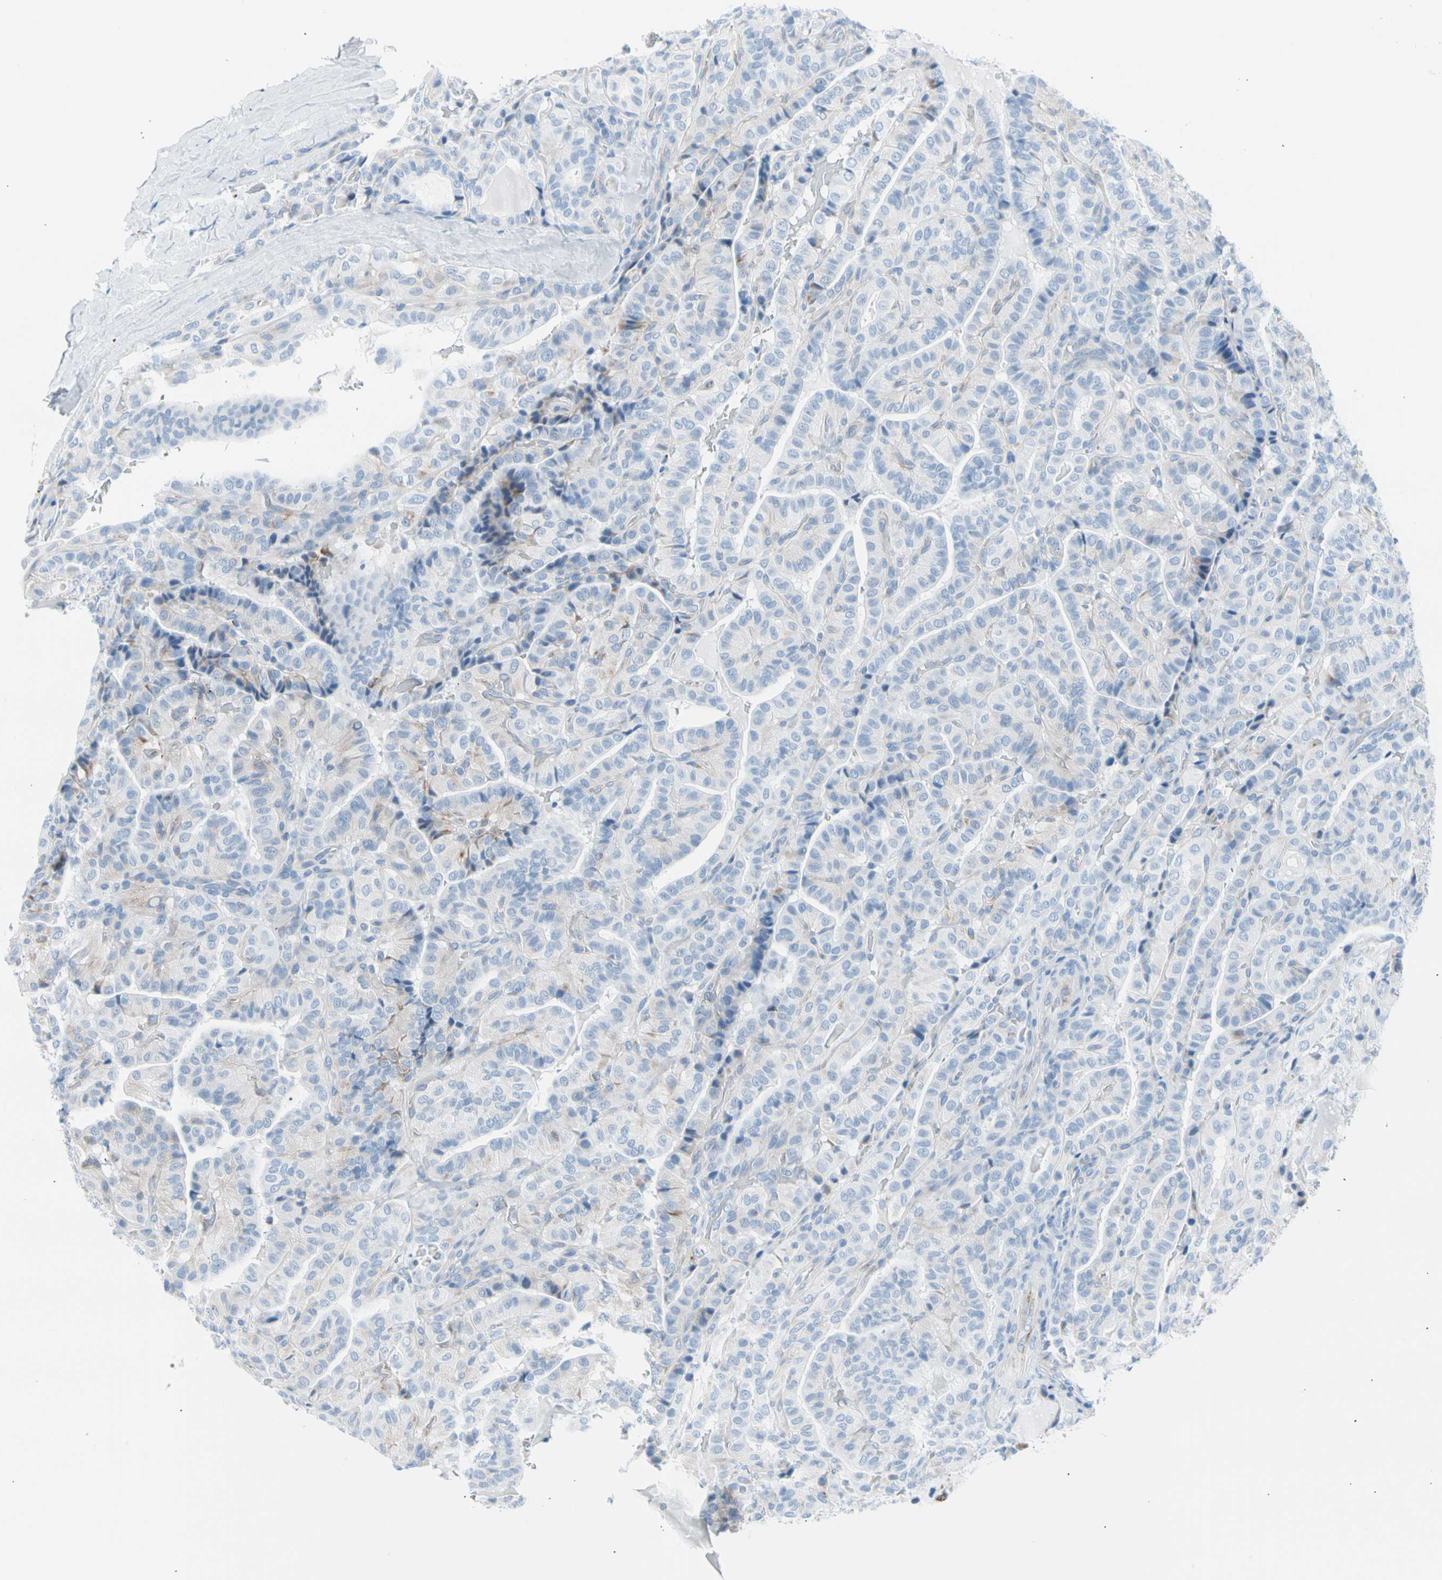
{"staining": {"intensity": "negative", "quantity": "none", "location": "none"}, "tissue": "thyroid cancer", "cell_type": "Tumor cells", "image_type": "cancer", "snomed": [{"axis": "morphology", "description": "Papillary adenocarcinoma, NOS"}, {"axis": "topography", "description": "Thyroid gland"}], "caption": "This histopathology image is of thyroid papillary adenocarcinoma stained with IHC to label a protein in brown with the nuclei are counter-stained blue. There is no positivity in tumor cells. (DAB (3,3'-diaminobenzidine) immunohistochemistry (IHC), high magnification).", "gene": "HK1", "patient": {"sex": "male", "age": 77}}